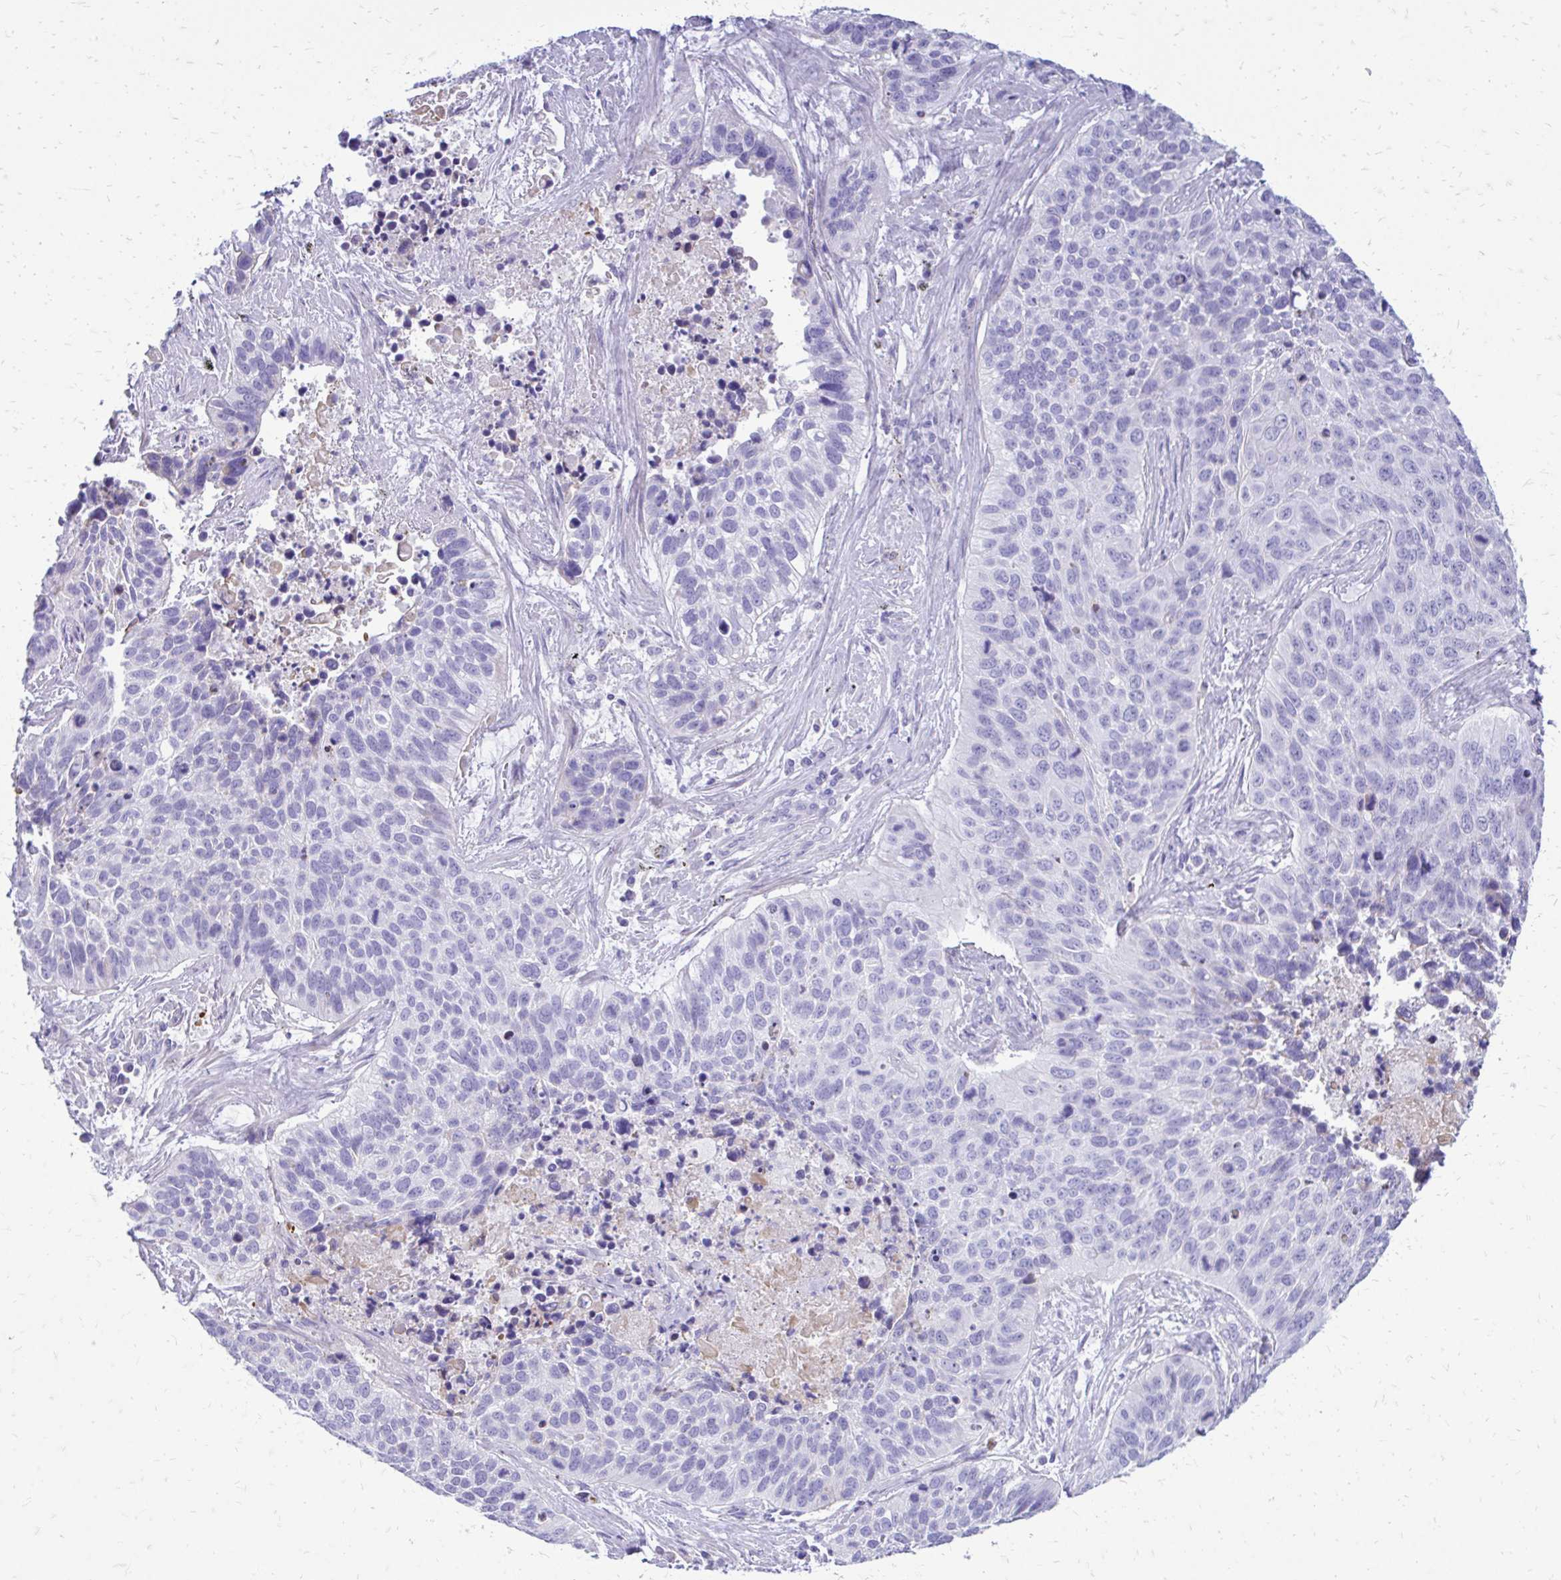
{"staining": {"intensity": "negative", "quantity": "none", "location": "none"}, "tissue": "lung cancer", "cell_type": "Tumor cells", "image_type": "cancer", "snomed": [{"axis": "morphology", "description": "Squamous cell carcinoma, NOS"}, {"axis": "topography", "description": "Lung"}], "caption": "DAB (3,3'-diaminobenzidine) immunohistochemical staining of human lung cancer displays no significant staining in tumor cells. (DAB IHC with hematoxylin counter stain).", "gene": "SIGLEC11", "patient": {"sex": "male", "age": 62}}